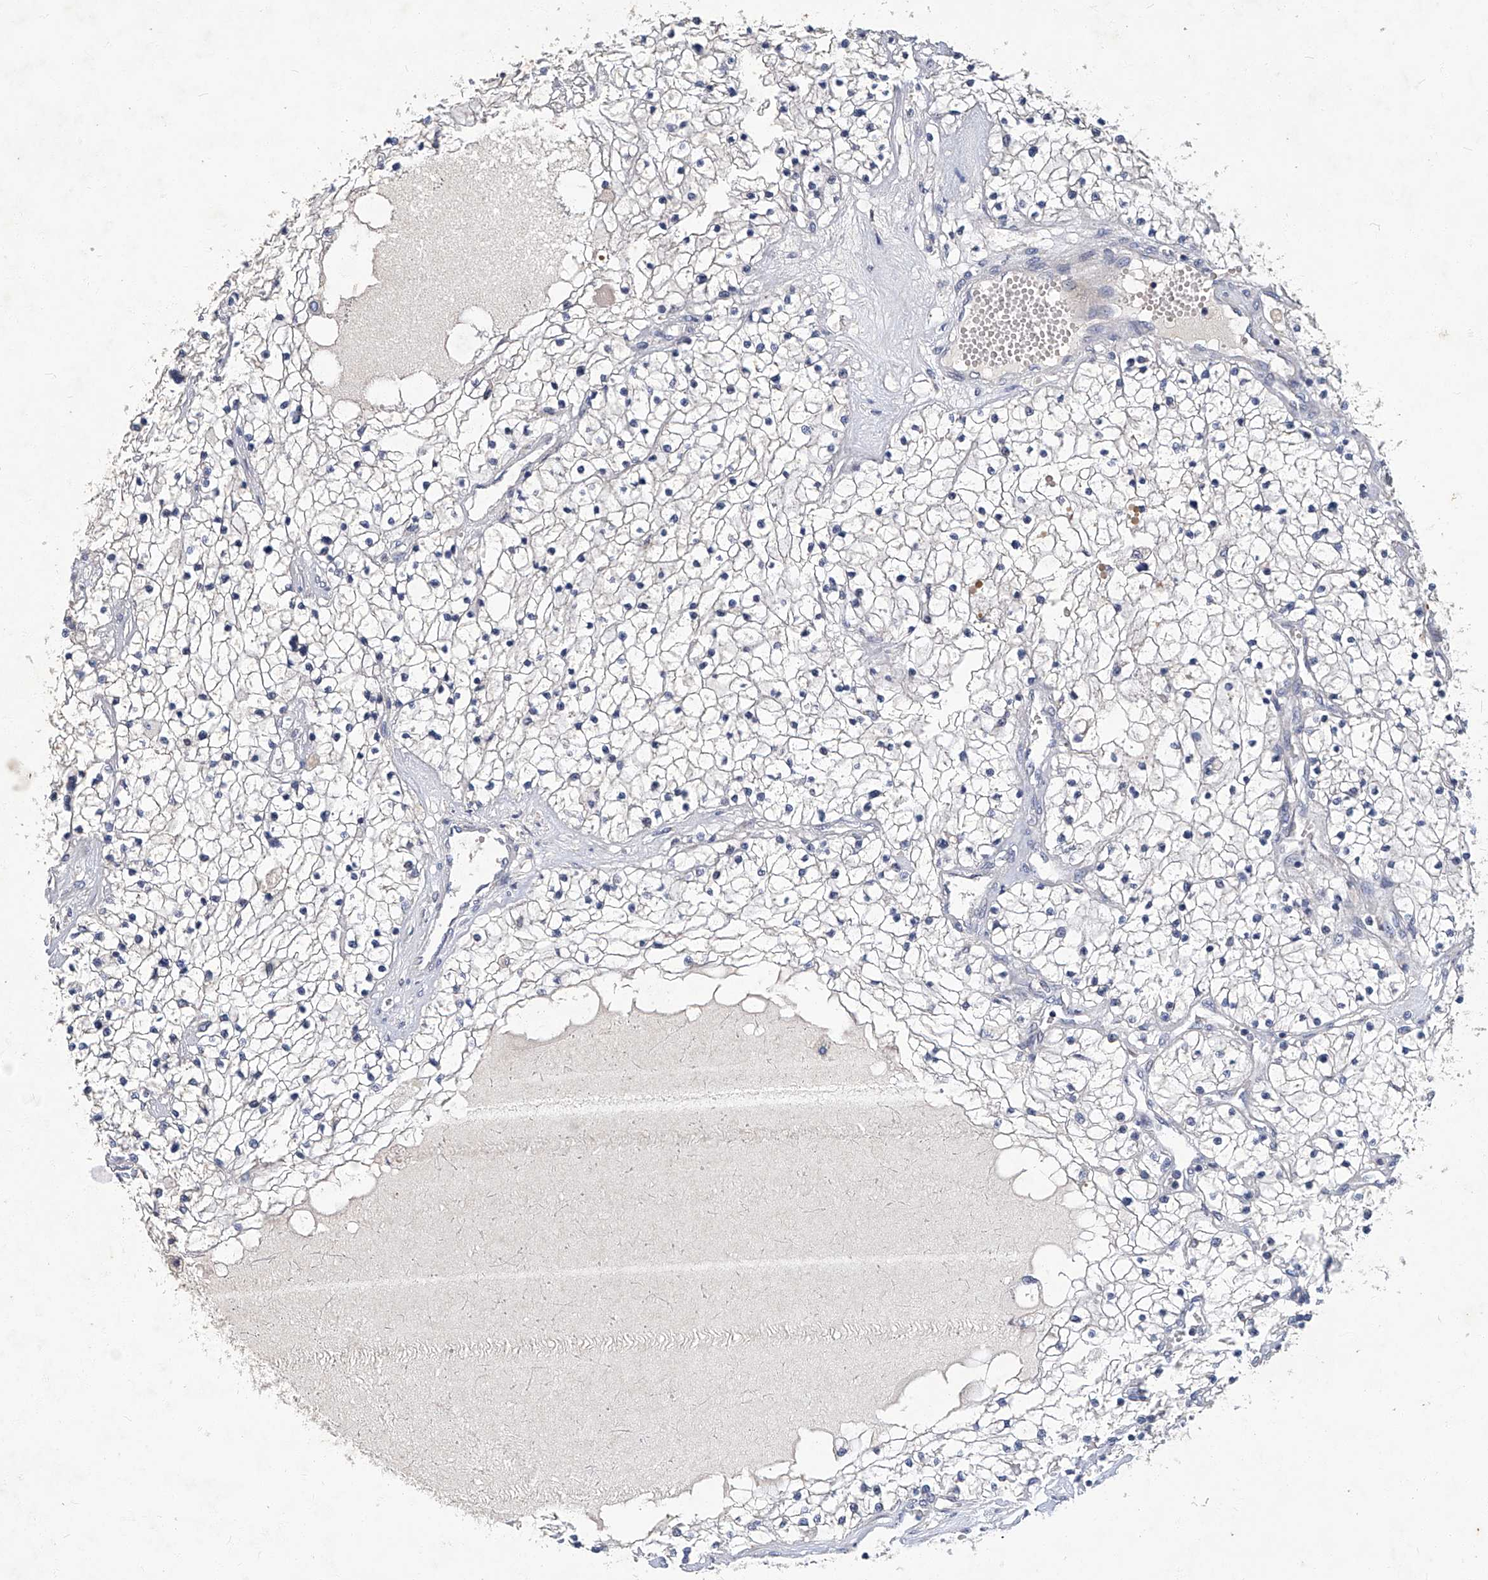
{"staining": {"intensity": "negative", "quantity": "none", "location": "none"}, "tissue": "renal cancer", "cell_type": "Tumor cells", "image_type": "cancer", "snomed": [{"axis": "morphology", "description": "Adenocarcinoma, NOS"}, {"axis": "topography", "description": "Kidney"}], "caption": "Tumor cells show no significant expression in renal cancer (adenocarcinoma).", "gene": "TGFBR1", "patient": {"sex": "male", "age": 68}}